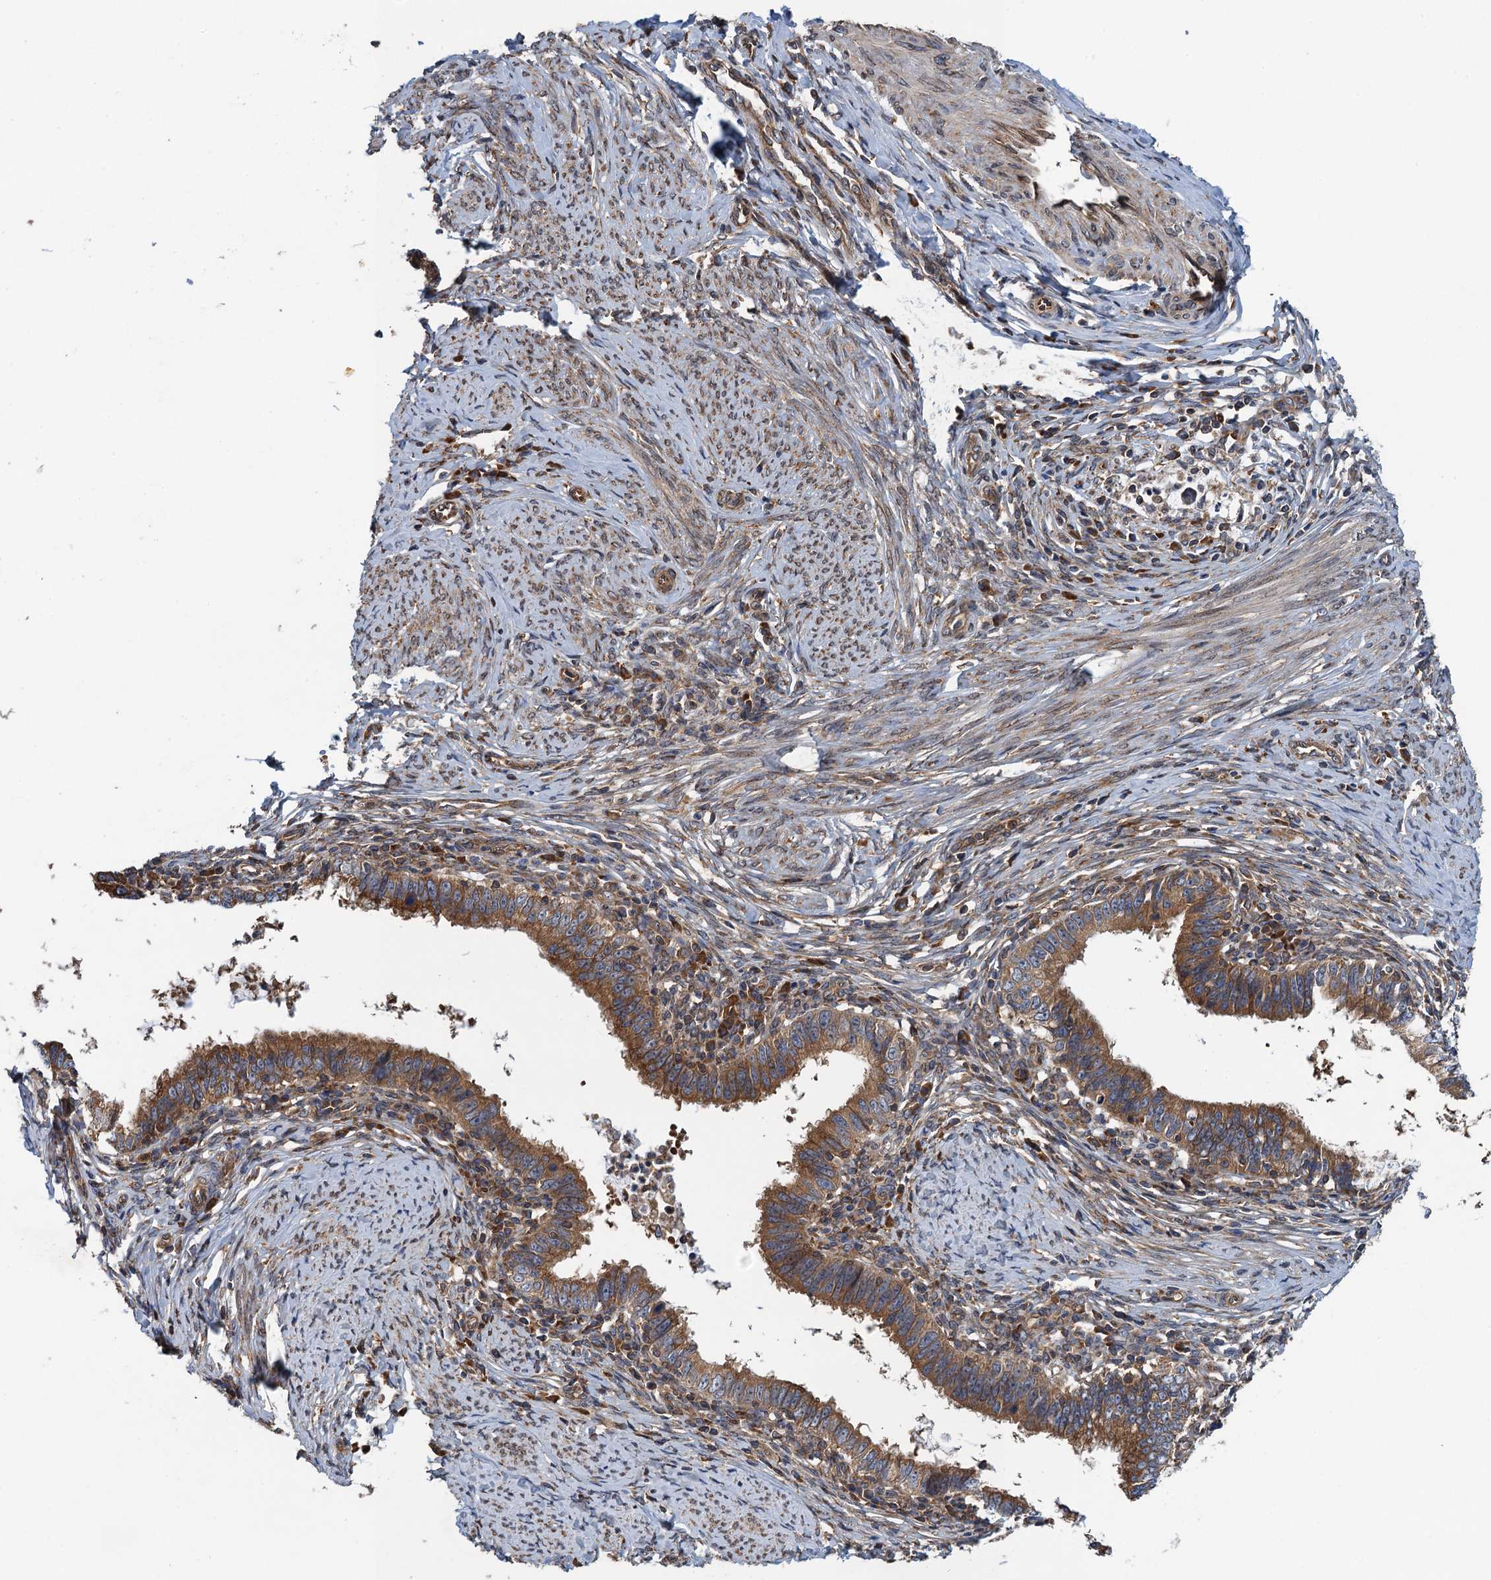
{"staining": {"intensity": "moderate", "quantity": ">75%", "location": "cytoplasmic/membranous"}, "tissue": "cervical cancer", "cell_type": "Tumor cells", "image_type": "cancer", "snomed": [{"axis": "morphology", "description": "Adenocarcinoma, NOS"}, {"axis": "topography", "description": "Cervix"}], "caption": "Tumor cells demonstrate medium levels of moderate cytoplasmic/membranous positivity in about >75% of cells in human adenocarcinoma (cervical). Nuclei are stained in blue.", "gene": "MDM1", "patient": {"sex": "female", "age": 36}}